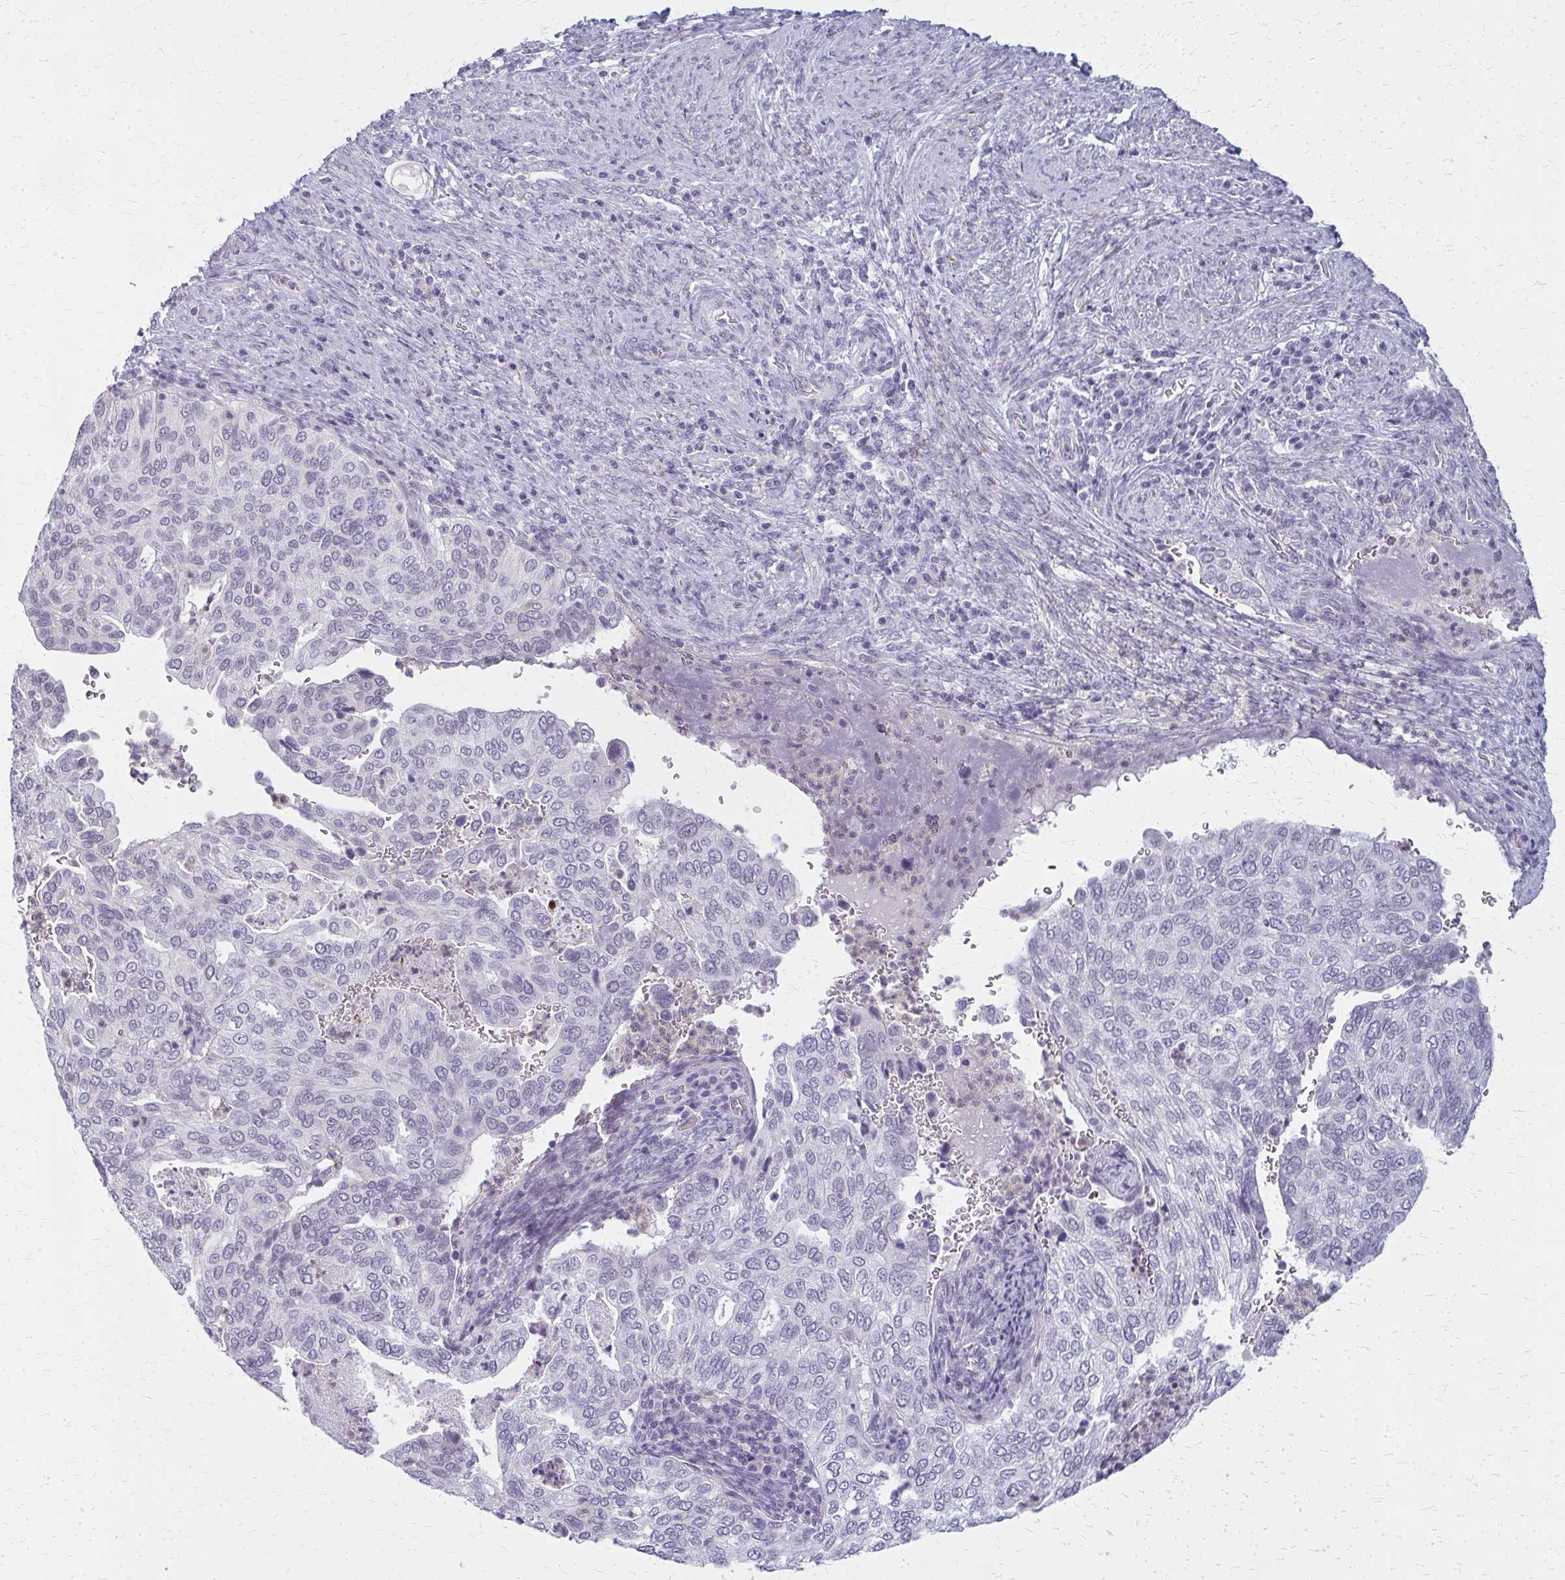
{"staining": {"intensity": "negative", "quantity": "none", "location": "none"}, "tissue": "cervical cancer", "cell_type": "Tumor cells", "image_type": "cancer", "snomed": [{"axis": "morphology", "description": "Squamous cell carcinoma, NOS"}, {"axis": "topography", "description": "Cervix"}], "caption": "This histopathology image is of cervical cancer (squamous cell carcinoma) stained with IHC to label a protein in brown with the nuclei are counter-stained blue. There is no expression in tumor cells.", "gene": "CASQ2", "patient": {"sex": "female", "age": 38}}